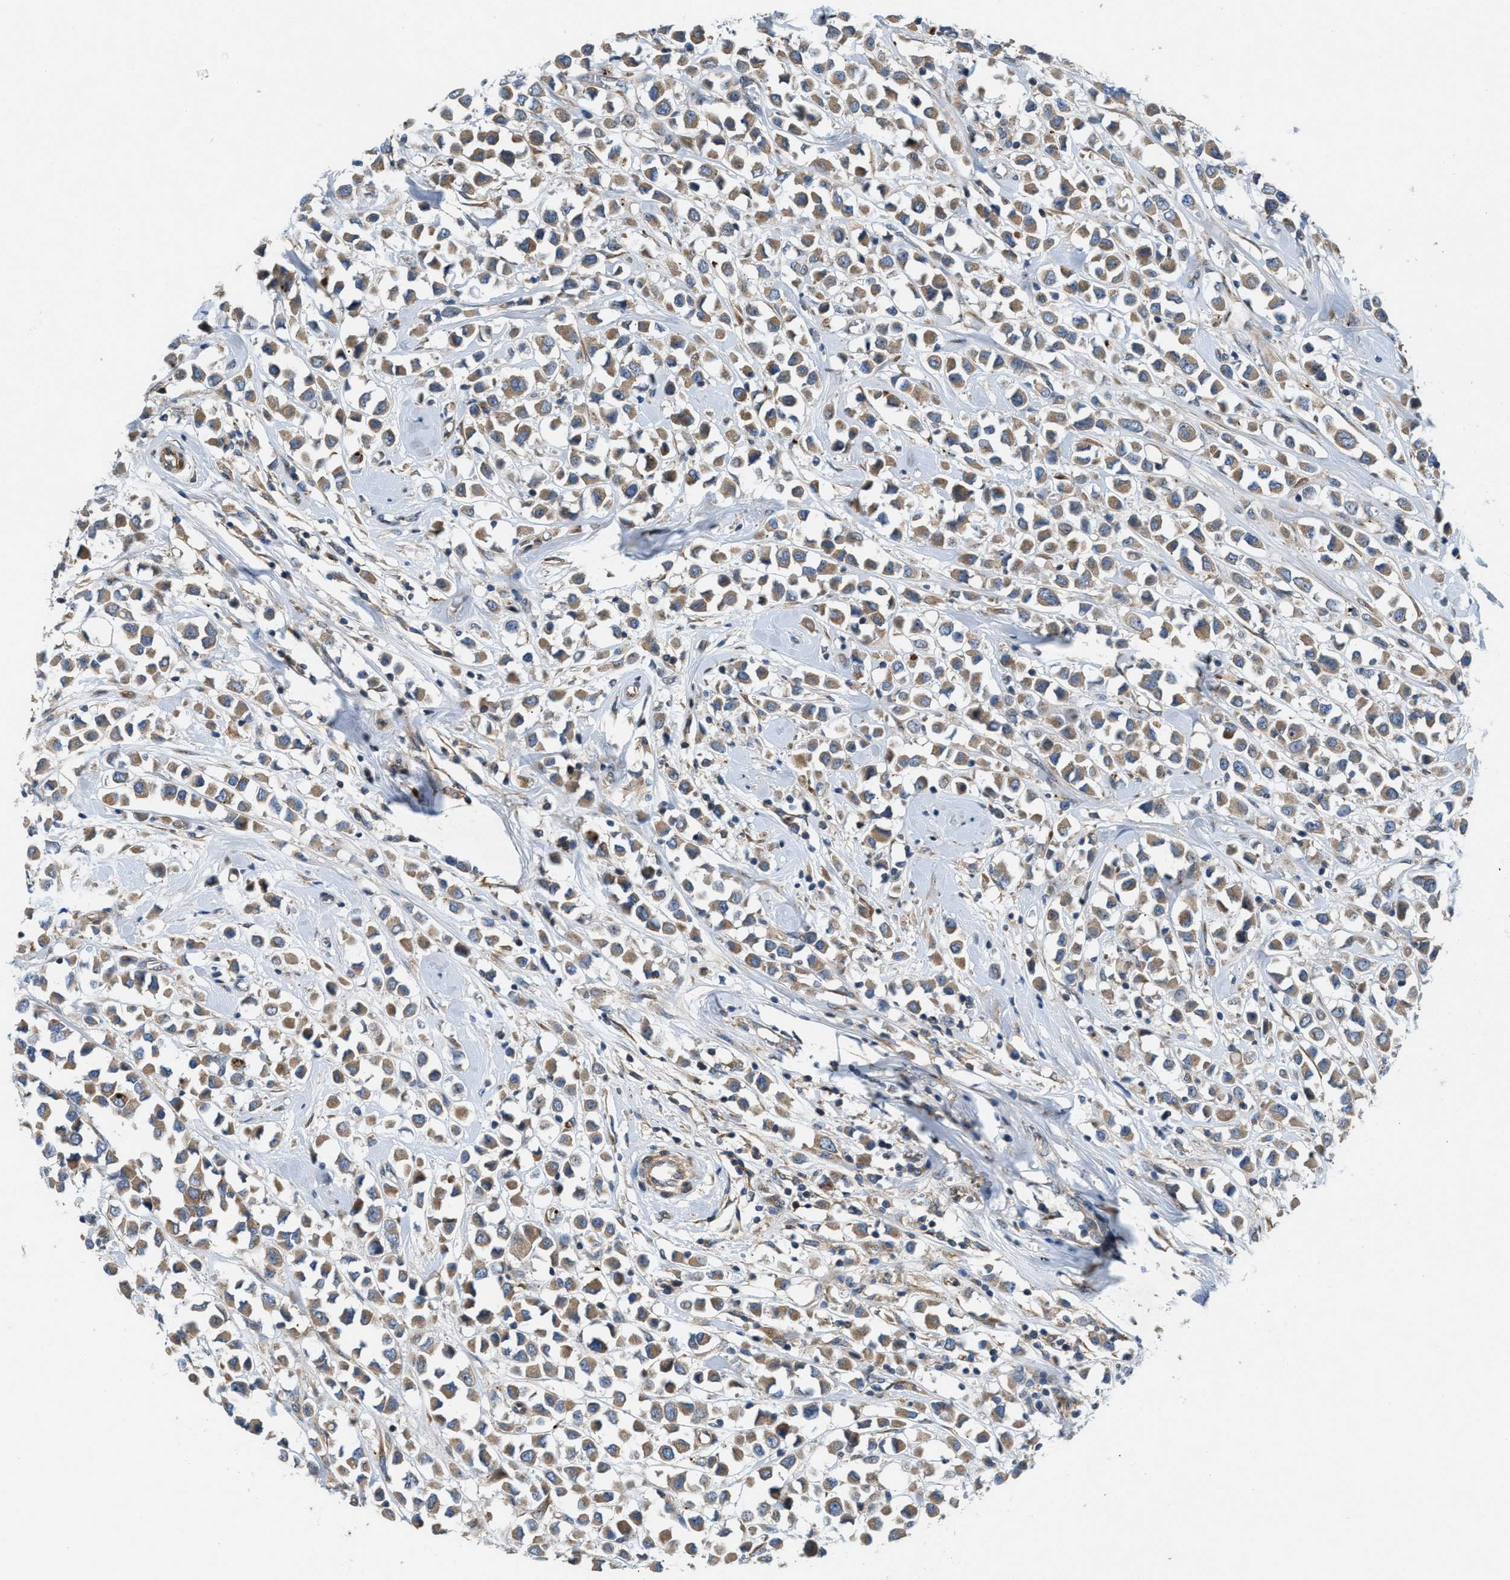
{"staining": {"intensity": "moderate", "quantity": ">75%", "location": "cytoplasmic/membranous"}, "tissue": "breast cancer", "cell_type": "Tumor cells", "image_type": "cancer", "snomed": [{"axis": "morphology", "description": "Duct carcinoma"}, {"axis": "topography", "description": "Breast"}], "caption": "Immunohistochemical staining of human intraductal carcinoma (breast) reveals medium levels of moderate cytoplasmic/membranous protein positivity in approximately >75% of tumor cells.", "gene": "CYB5D1", "patient": {"sex": "female", "age": 61}}